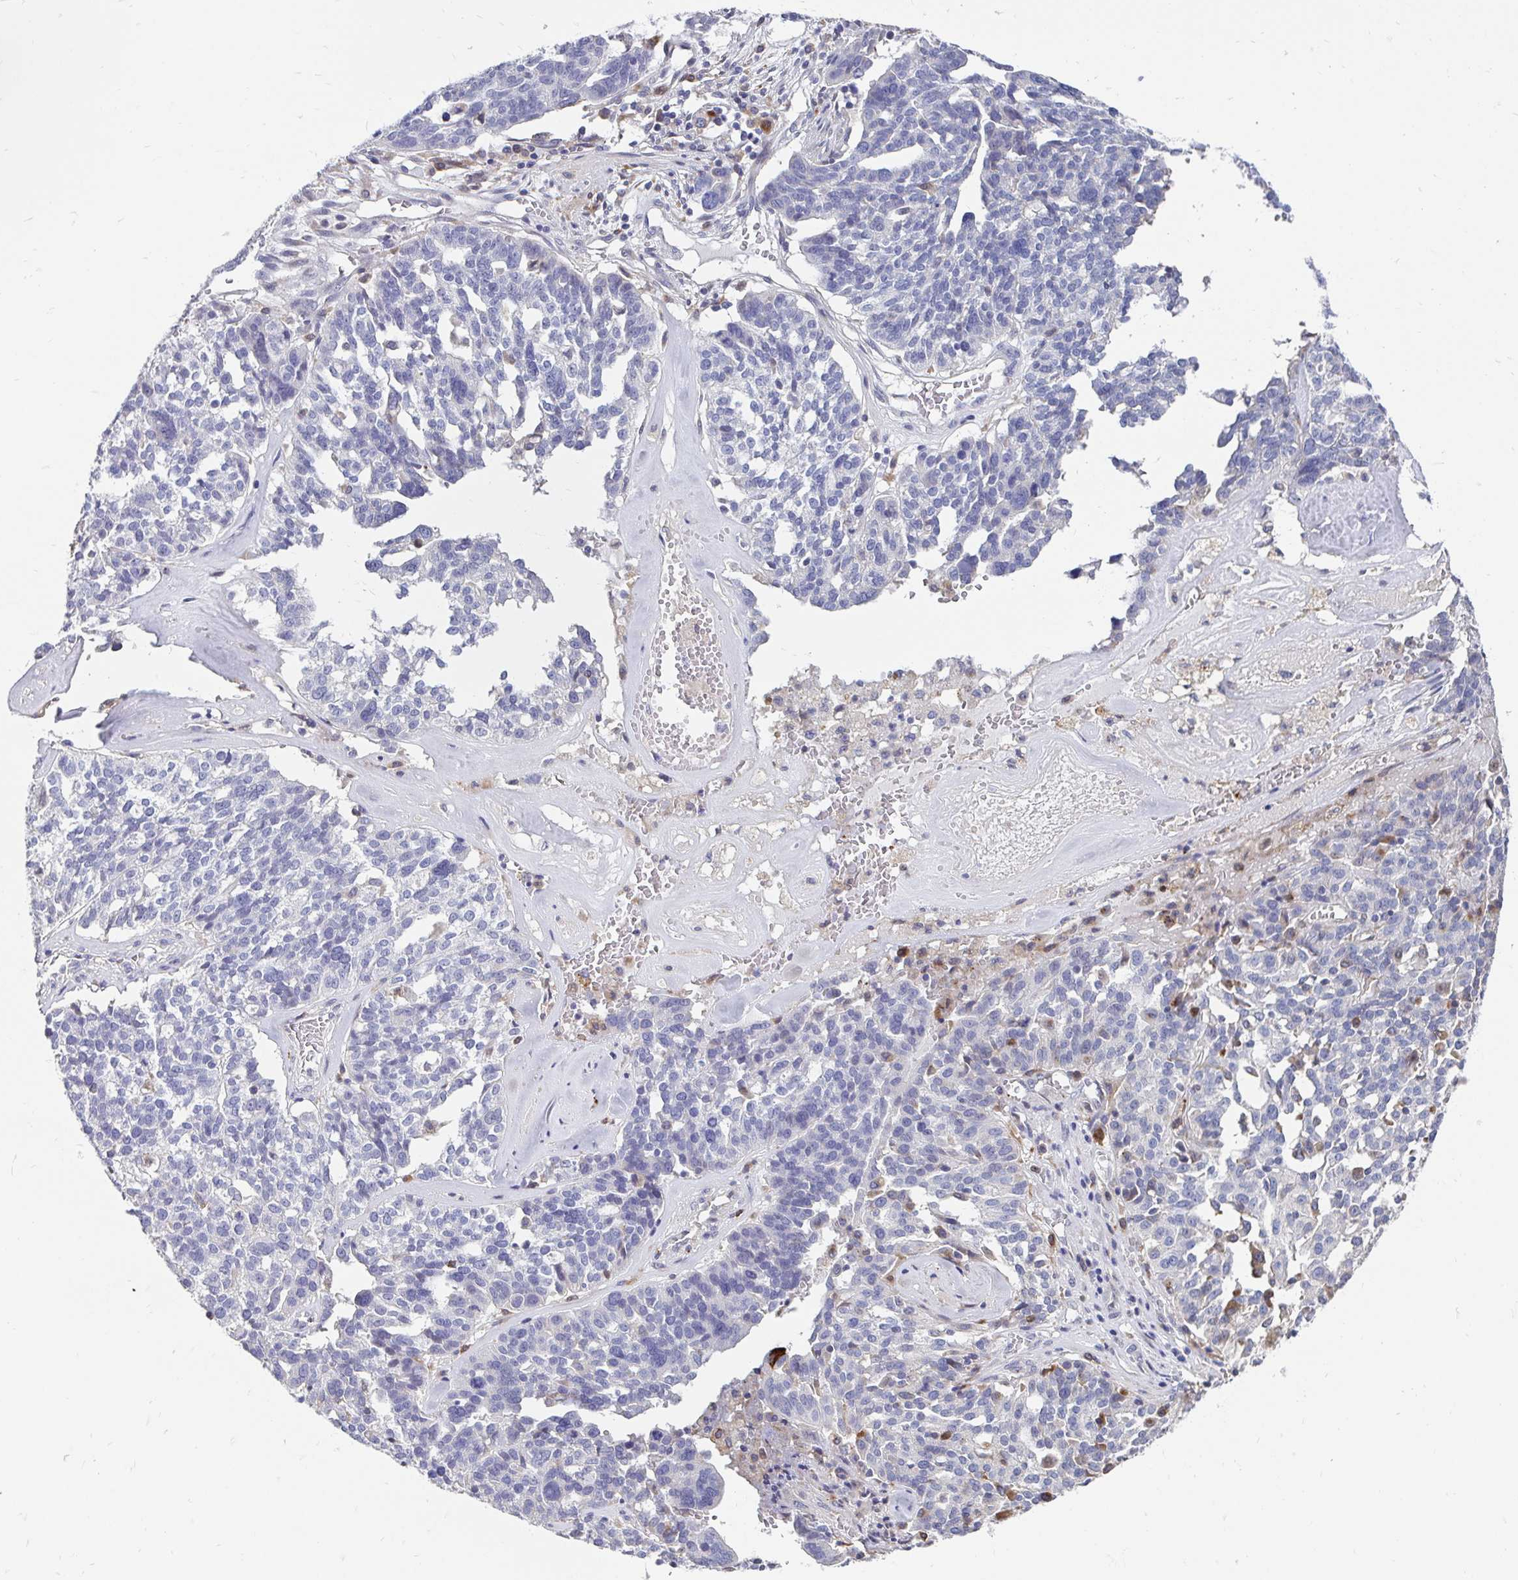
{"staining": {"intensity": "negative", "quantity": "none", "location": "none"}, "tissue": "ovarian cancer", "cell_type": "Tumor cells", "image_type": "cancer", "snomed": [{"axis": "morphology", "description": "Cystadenocarcinoma, serous, NOS"}, {"axis": "topography", "description": "Ovary"}], "caption": "Immunohistochemistry histopathology image of neoplastic tissue: human ovarian cancer (serous cystadenocarcinoma) stained with DAB (3,3'-diaminobenzidine) exhibits no significant protein positivity in tumor cells.", "gene": "CDKL1", "patient": {"sex": "female", "age": 59}}